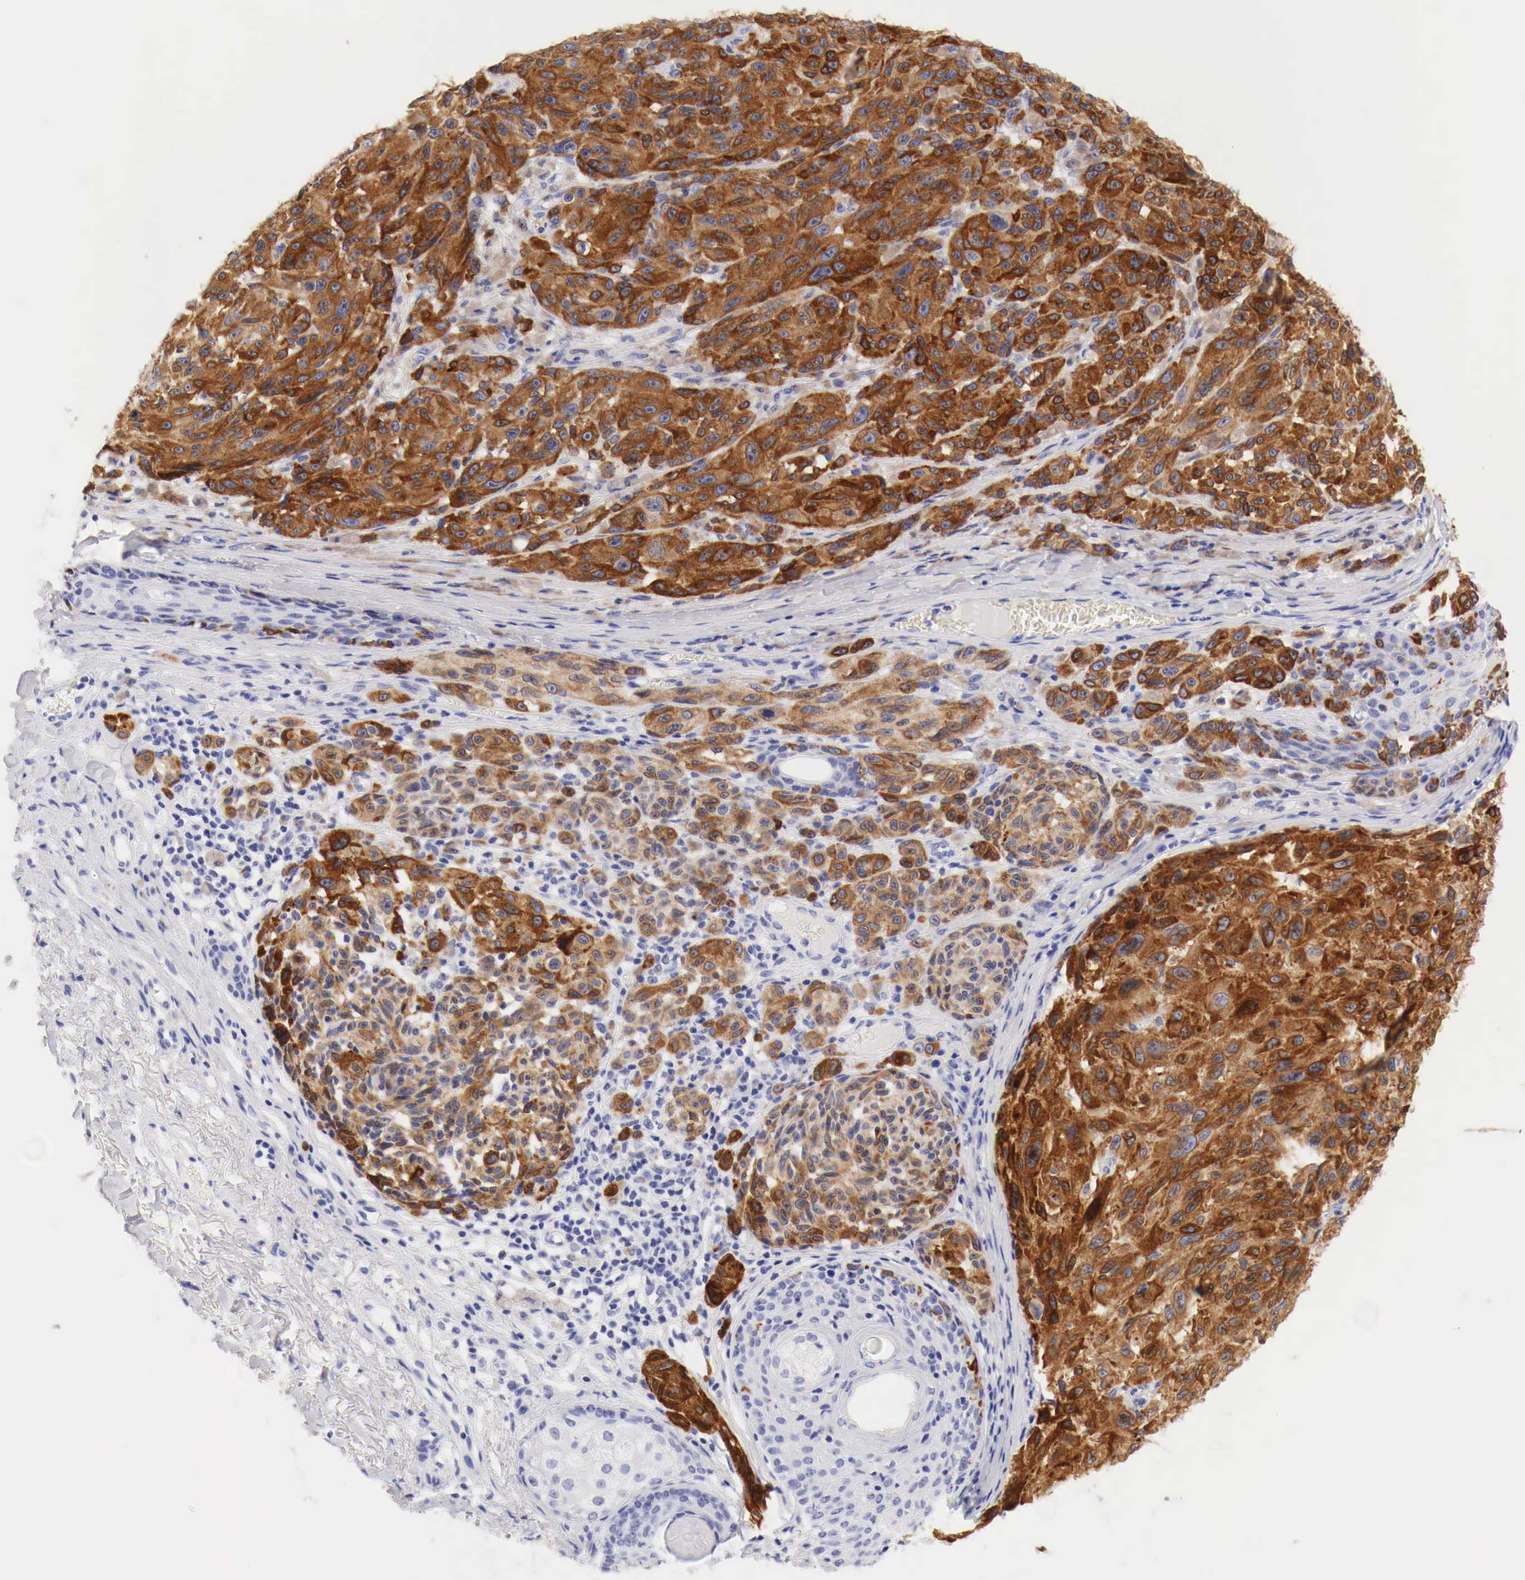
{"staining": {"intensity": "strong", "quantity": ">75%", "location": "cytoplasmic/membranous"}, "tissue": "melanoma", "cell_type": "Tumor cells", "image_type": "cancer", "snomed": [{"axis": "morphology", "description": "Malignant melanoma, NOS"}, {"axis": "topography", "description": "Skin"}], "caption": "Immunohistochemistry (IHC) image of malignant melanoma stained for a protein (brown), which displays high levels of strong cytoplasmic/membranous positivity in about >75% of tumor cells.", "gene": "TYR", "patient": {"sex": "male", "age": 70}}